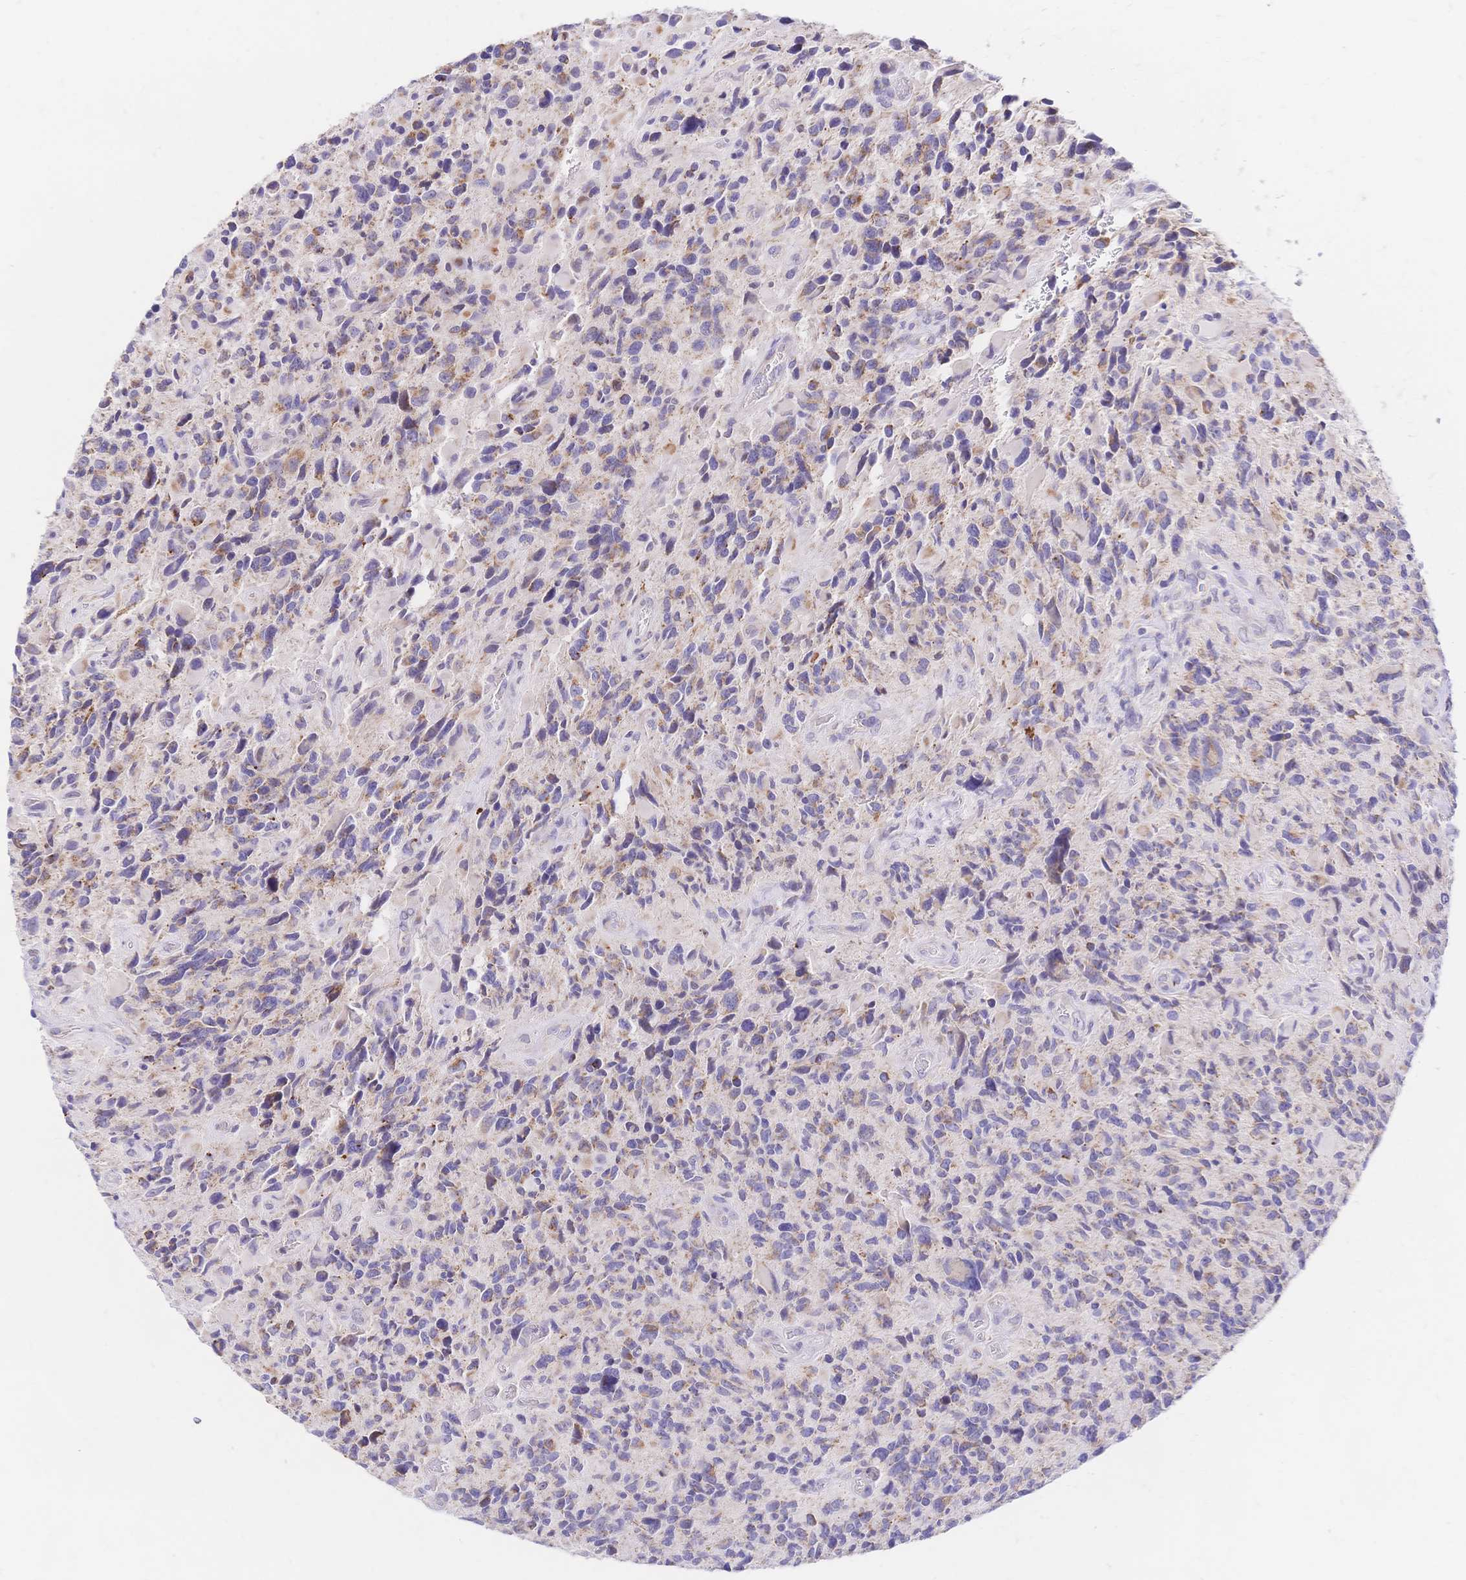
{"staining": {"intensity": "weak", "quantity": "25%-75%", "location": "cytoplasmic/membranous"}, "tissue": "glioma", "cell_type": "Tumor cells", "image_type": "cancer", "snomed": [{"axis": "morphology", "description": "Glioma, malignant, High grade"}, {"axis": "topography", "description": "Brain"}], "caption": "Human glioma stained for a protein (brown) exhibits weak cytoplasmic/membranous positive positivity in about 25%-75% of tumor cells.", "gene": "CLEC18B", "patient": {"sex": "male", "age": 46}}